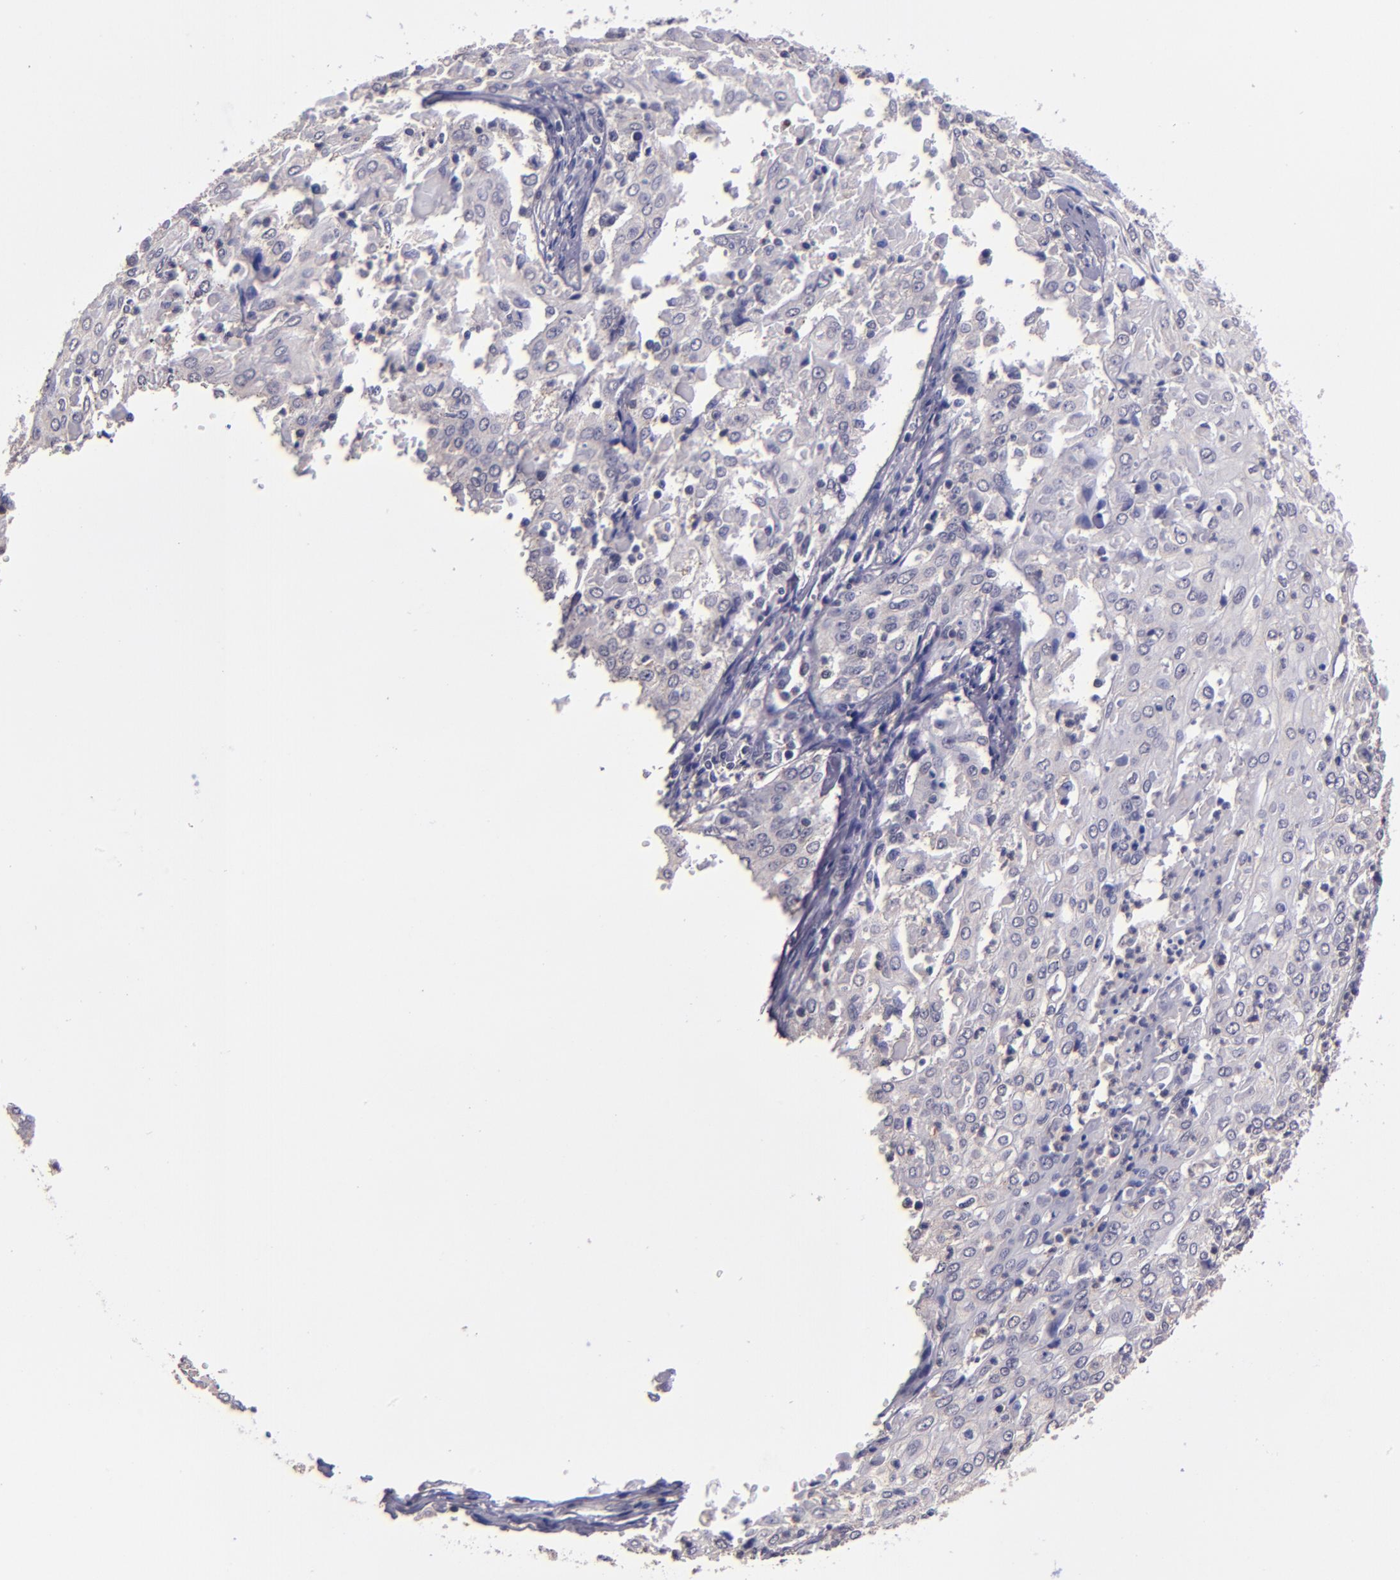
{"staining": {"intensity": "negative", "quantity": "none", "location": "none"}, "tissue": "cervical cancer", "cell_type": "Tumor cells", "image_type": "cancer", "snomed": [{"axis": "morphology", "description": "Squamous cell carcinoma, NOS"}, {"axis": "topography", "description": "Cervix"}], "caption": "Micrograph shows no protein staining in tumor cells of cervical cancer tissue.", "gene": "CEBPE", "patient": {"sex": "female", "age": 39}}